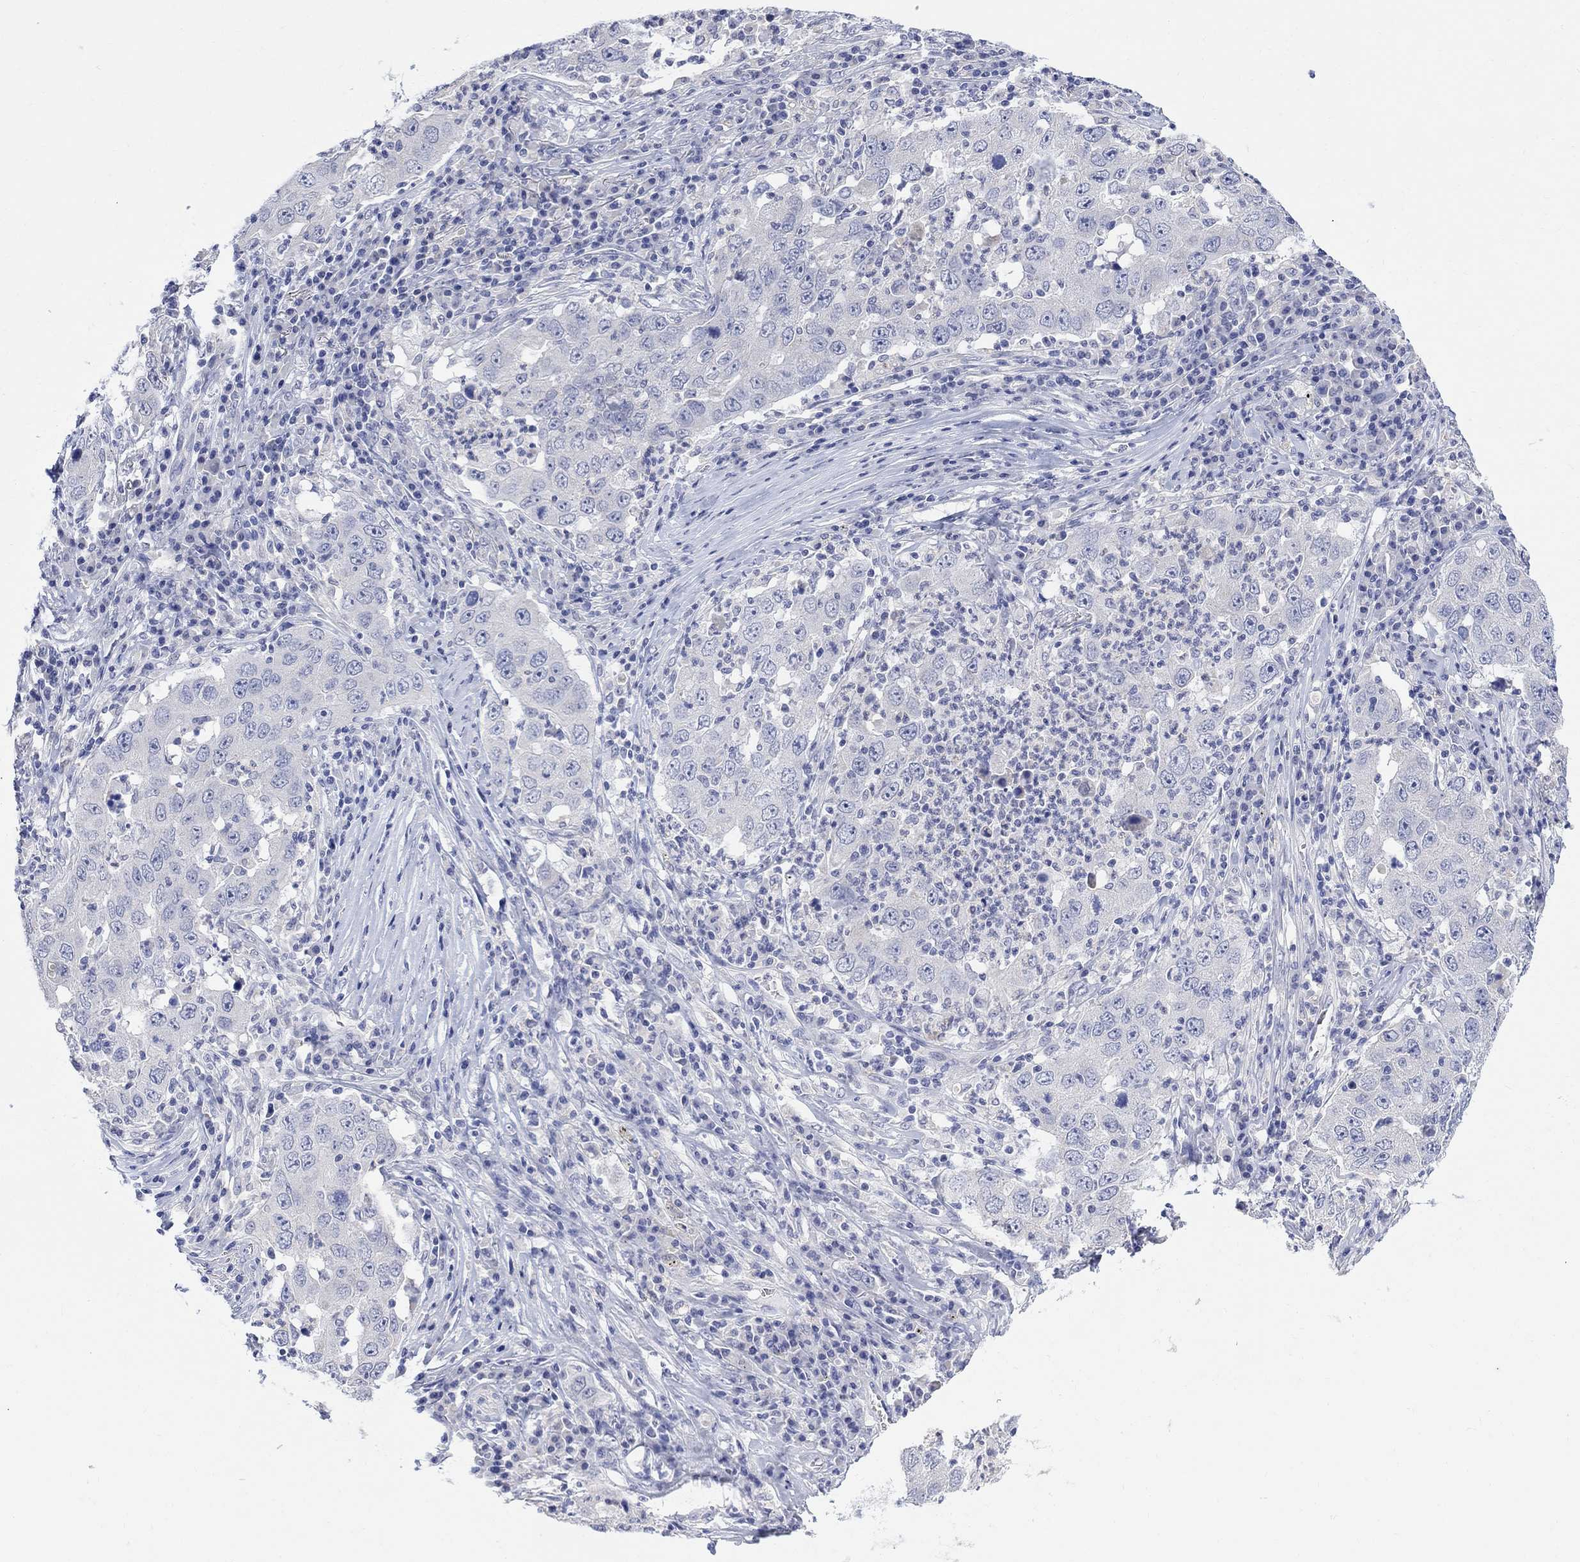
{"staining": {"intensity": "negative", "quantity": "none", "location": "none"}, "tissue": "lung cancer", "cell_type": "Tumor cells", "image_type": "cancer", "snomed": [{"axis": "morphology", "description": "Adenocarcinoma, NOS"}, {"axis": "topography", "description": "Lung"}], "caption": "There is no significant positivity in tumor cells of lung cancer (adenocarcinoma).", "gene": "FBP2", "patient": {"sex": "male", "age": 73}}